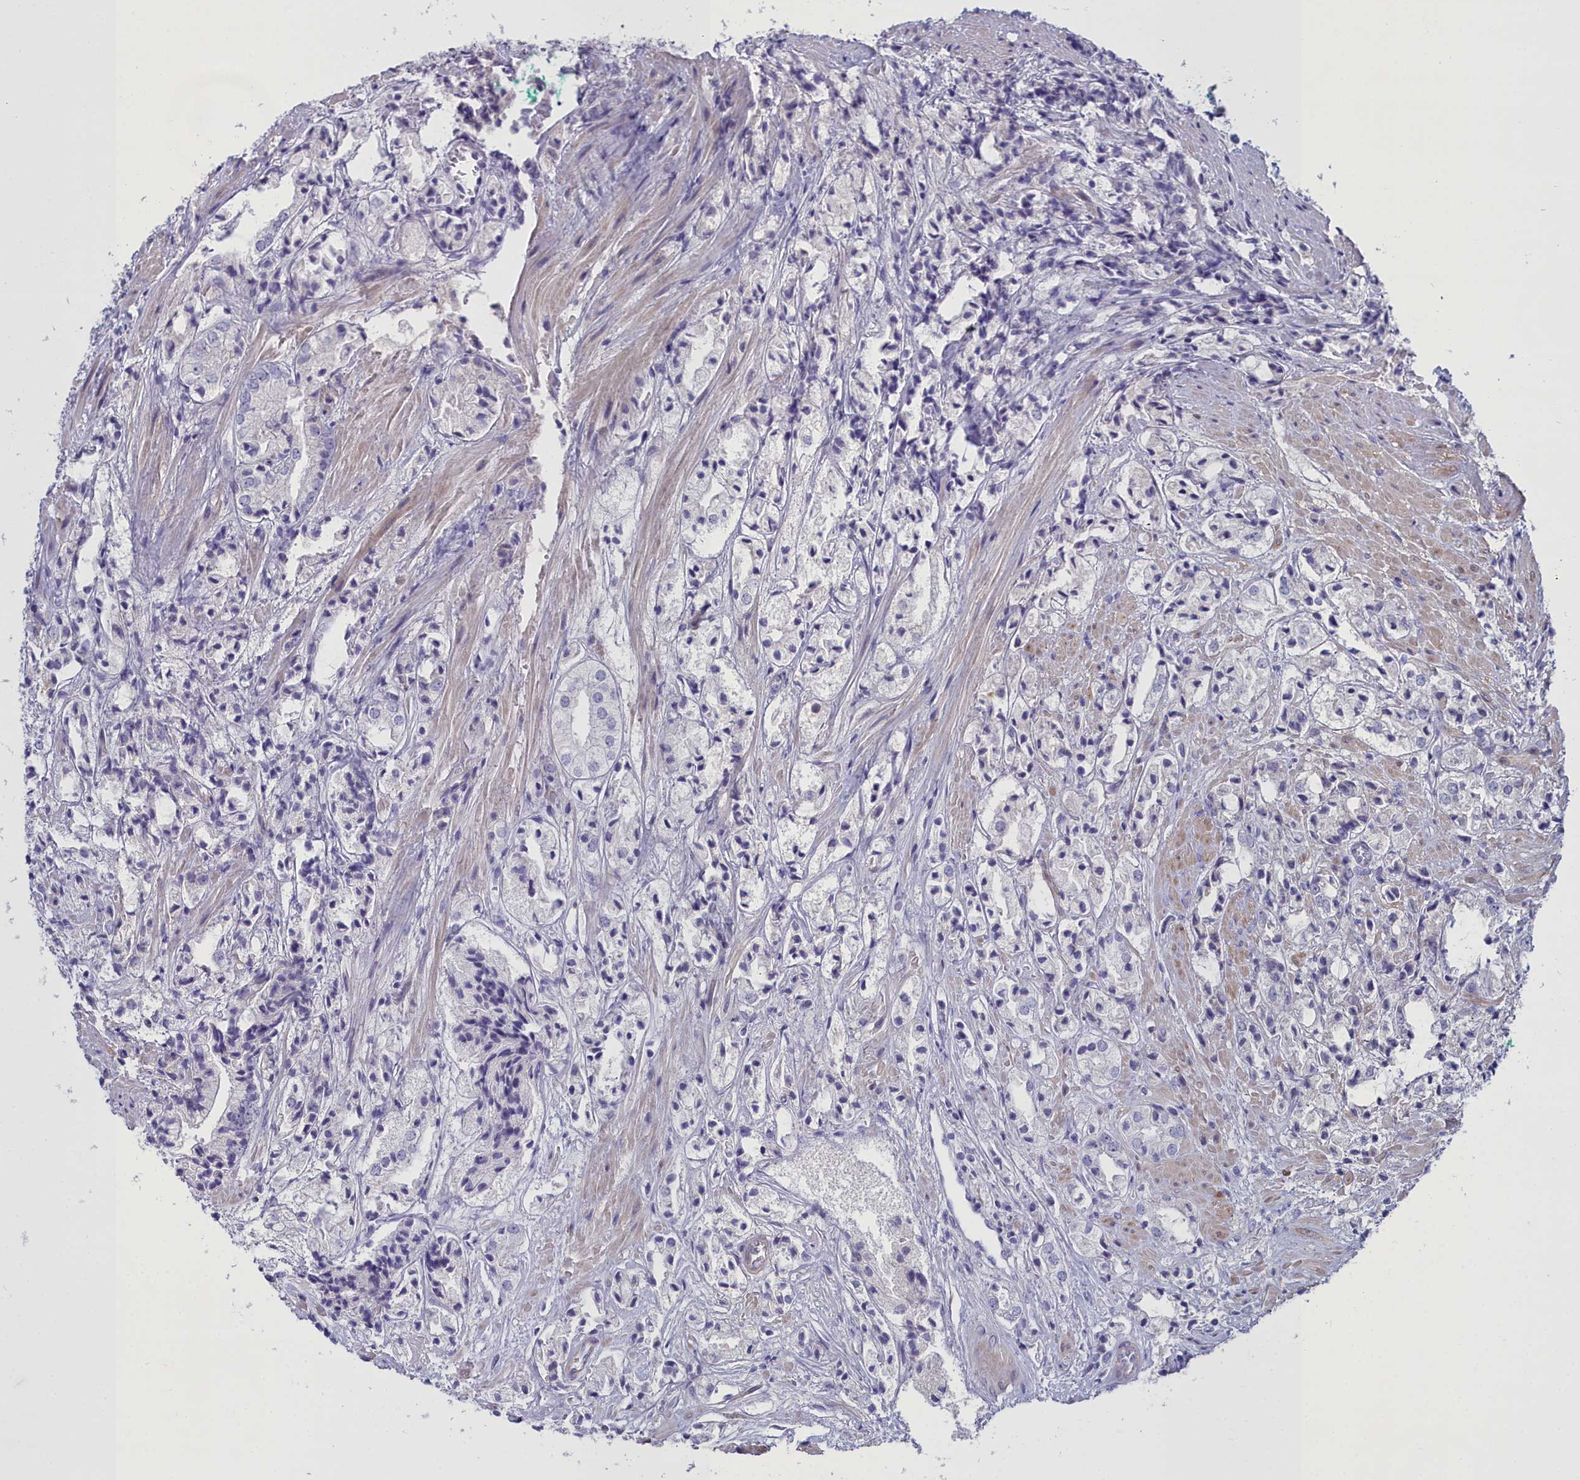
{"staining": {"intensity": "negative", "quantity": "none", "location": "none"}, "tissue": "prostate cancer", "cell_type": "Tumor cells", "image_type": "cancer", "snomed": [{"axis": "morphology", "description": "Adenocarcinoma, High grade"}, {"axis": "topography", "description": "Prostate"}], "caption": "Image shows no significant protein expression in tumor cells of adenocarcinoma (high-grade) (prostate). Brightfield microscopy of immunohistochemistry stained with DAB (brown) and hematoxylin (blue), captured at high magnification.", "gene": "PPP1R14A", "patient": {"sex": "male", "age": 50}}